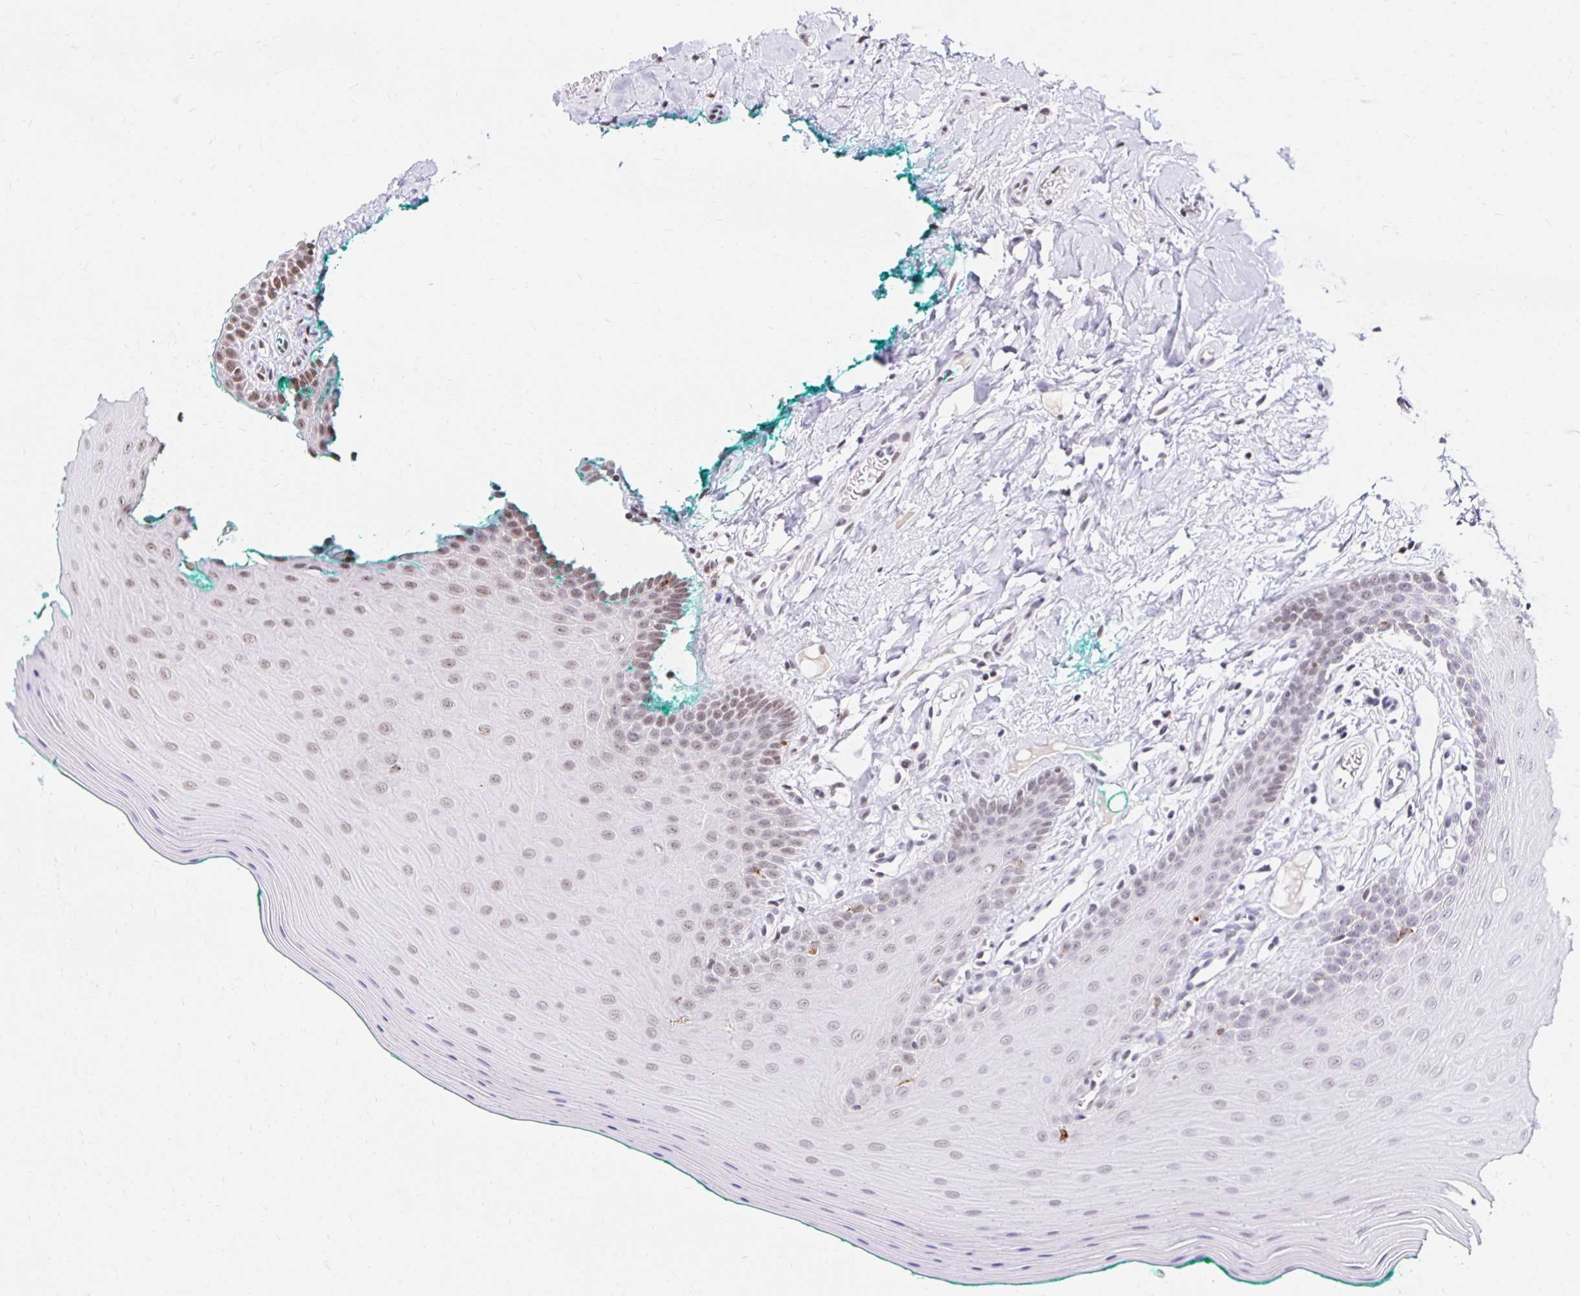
{"staining": {"intensity": "weak", "quantity": "25%-75%", "location": "nuclear"}, "tissue": "oral mucosa", "cell_type": "Squamous epithelial cells", "image_type": "normal", "snomed": [{"axis": "morphology", "description": "Normal tissue, NOS"}, {"axis": "topography", "description": "Oral tissue"}], "caption": "A low amount of weak nuclear staining is present in about 25%-75% of squamous epithelial cells in unremarkable oral mucosa. Immunohistochemistry stains the protein of interest in brown and the nuclei are stained blue.", "gene": "ZNF579", "patient": {"sex": "female", "age": 40}}